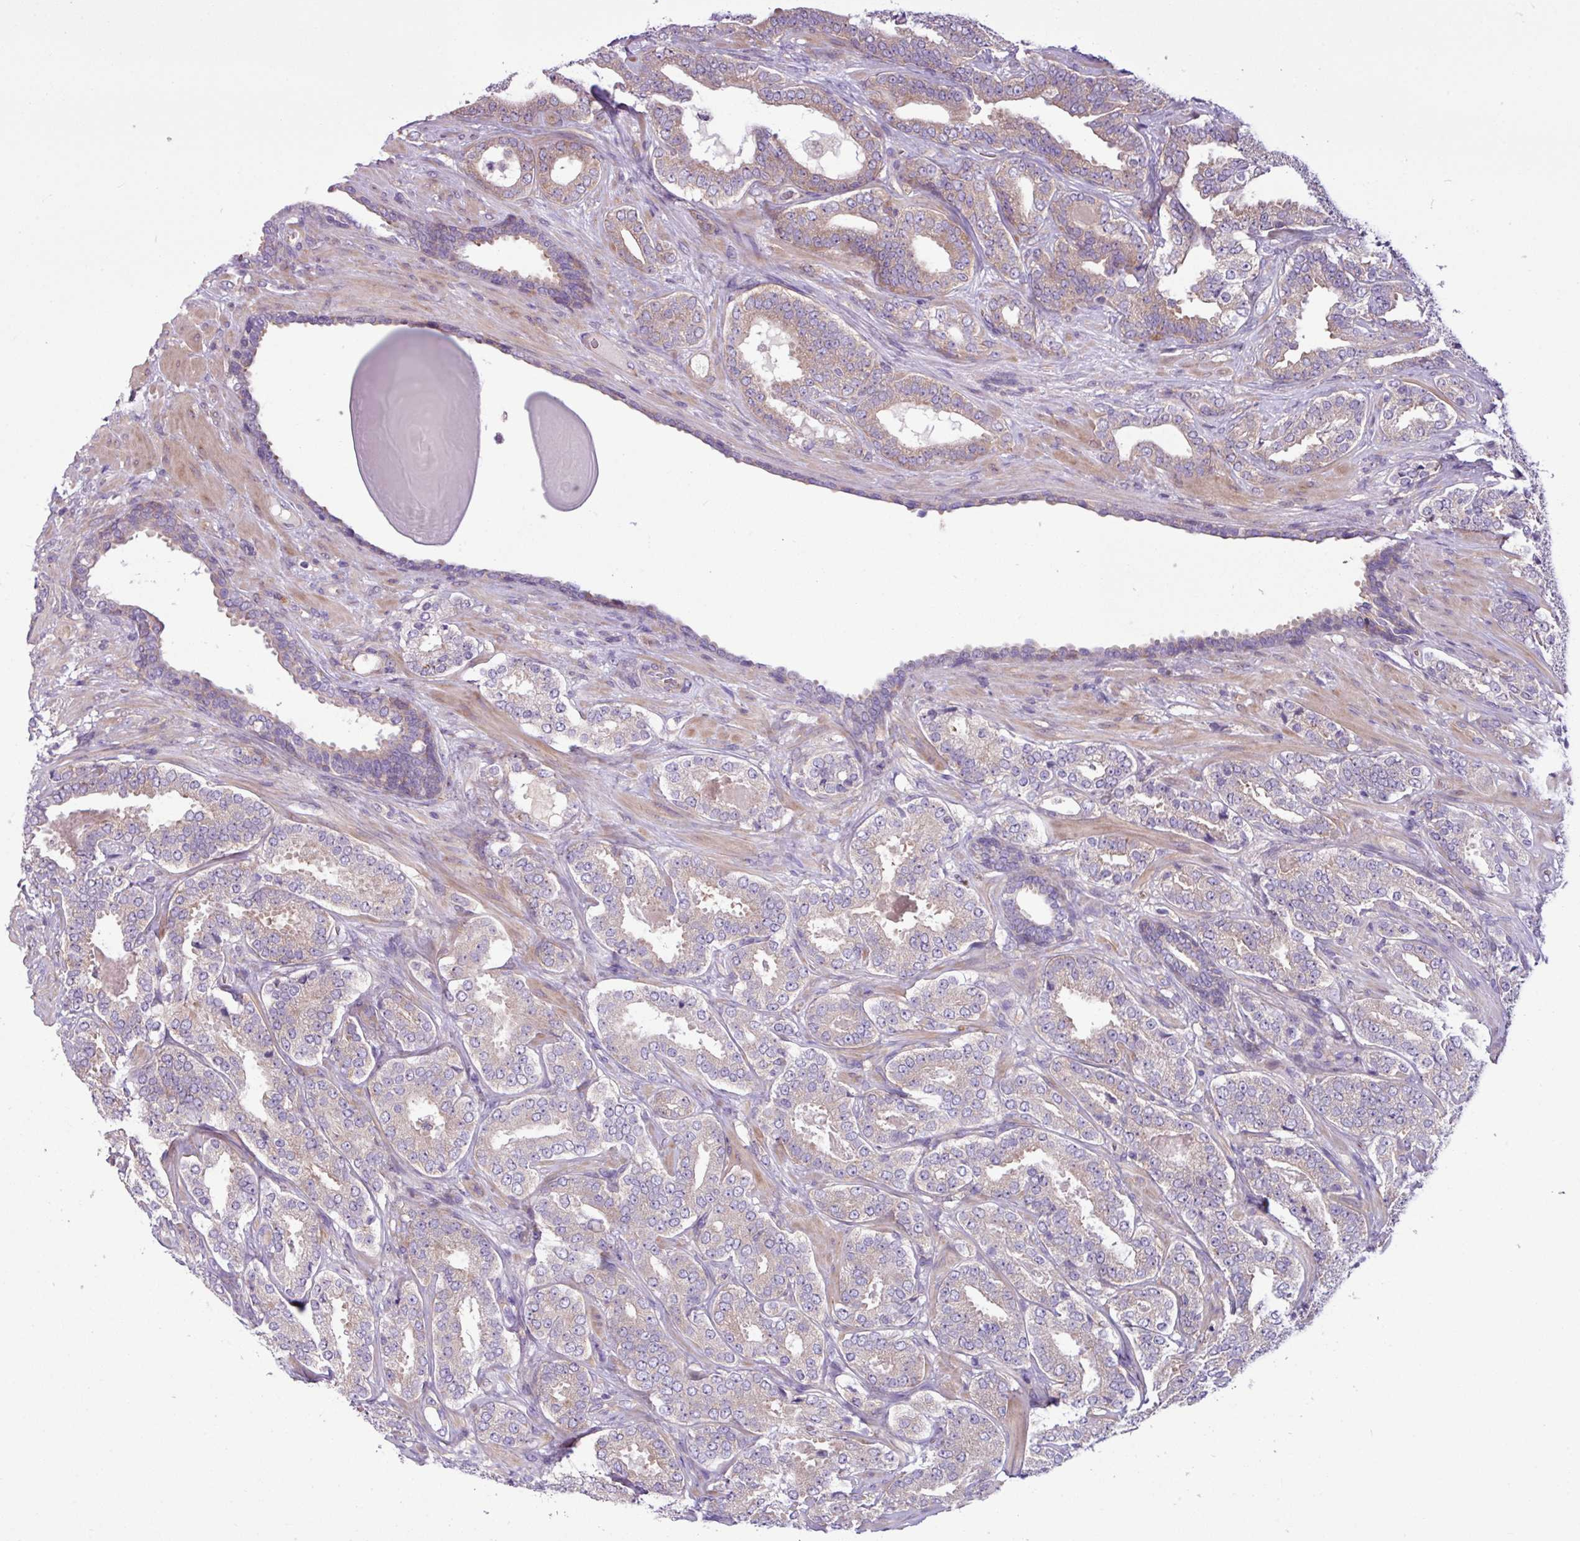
{"staining": {"intensity": "weak", "quantity": "25%-75%", "location": "cytoplasmic/membranous"}, "tissue": "prostate cancer", "cell_type": "Tumor cells", "image_type": "cancer", "snomed": [{"axis": "morphology", "description": "Adenocarcinoma, High grade"}, {"axis": "topography", "description": "Prostate"}], "caption": "Protein analysis of high-grade adenocarcinoma (prostate) tissue demonstrates weak cytoplasmic/membranous staining in about 25%-75% of tumor cells. The protein is stained brown, and the nuclei are stained in blue (DAB IHC with brightfield microscopy, high magnification).", "gene": "MROH2A", "patient": {"sex": "male", "age": 65}}